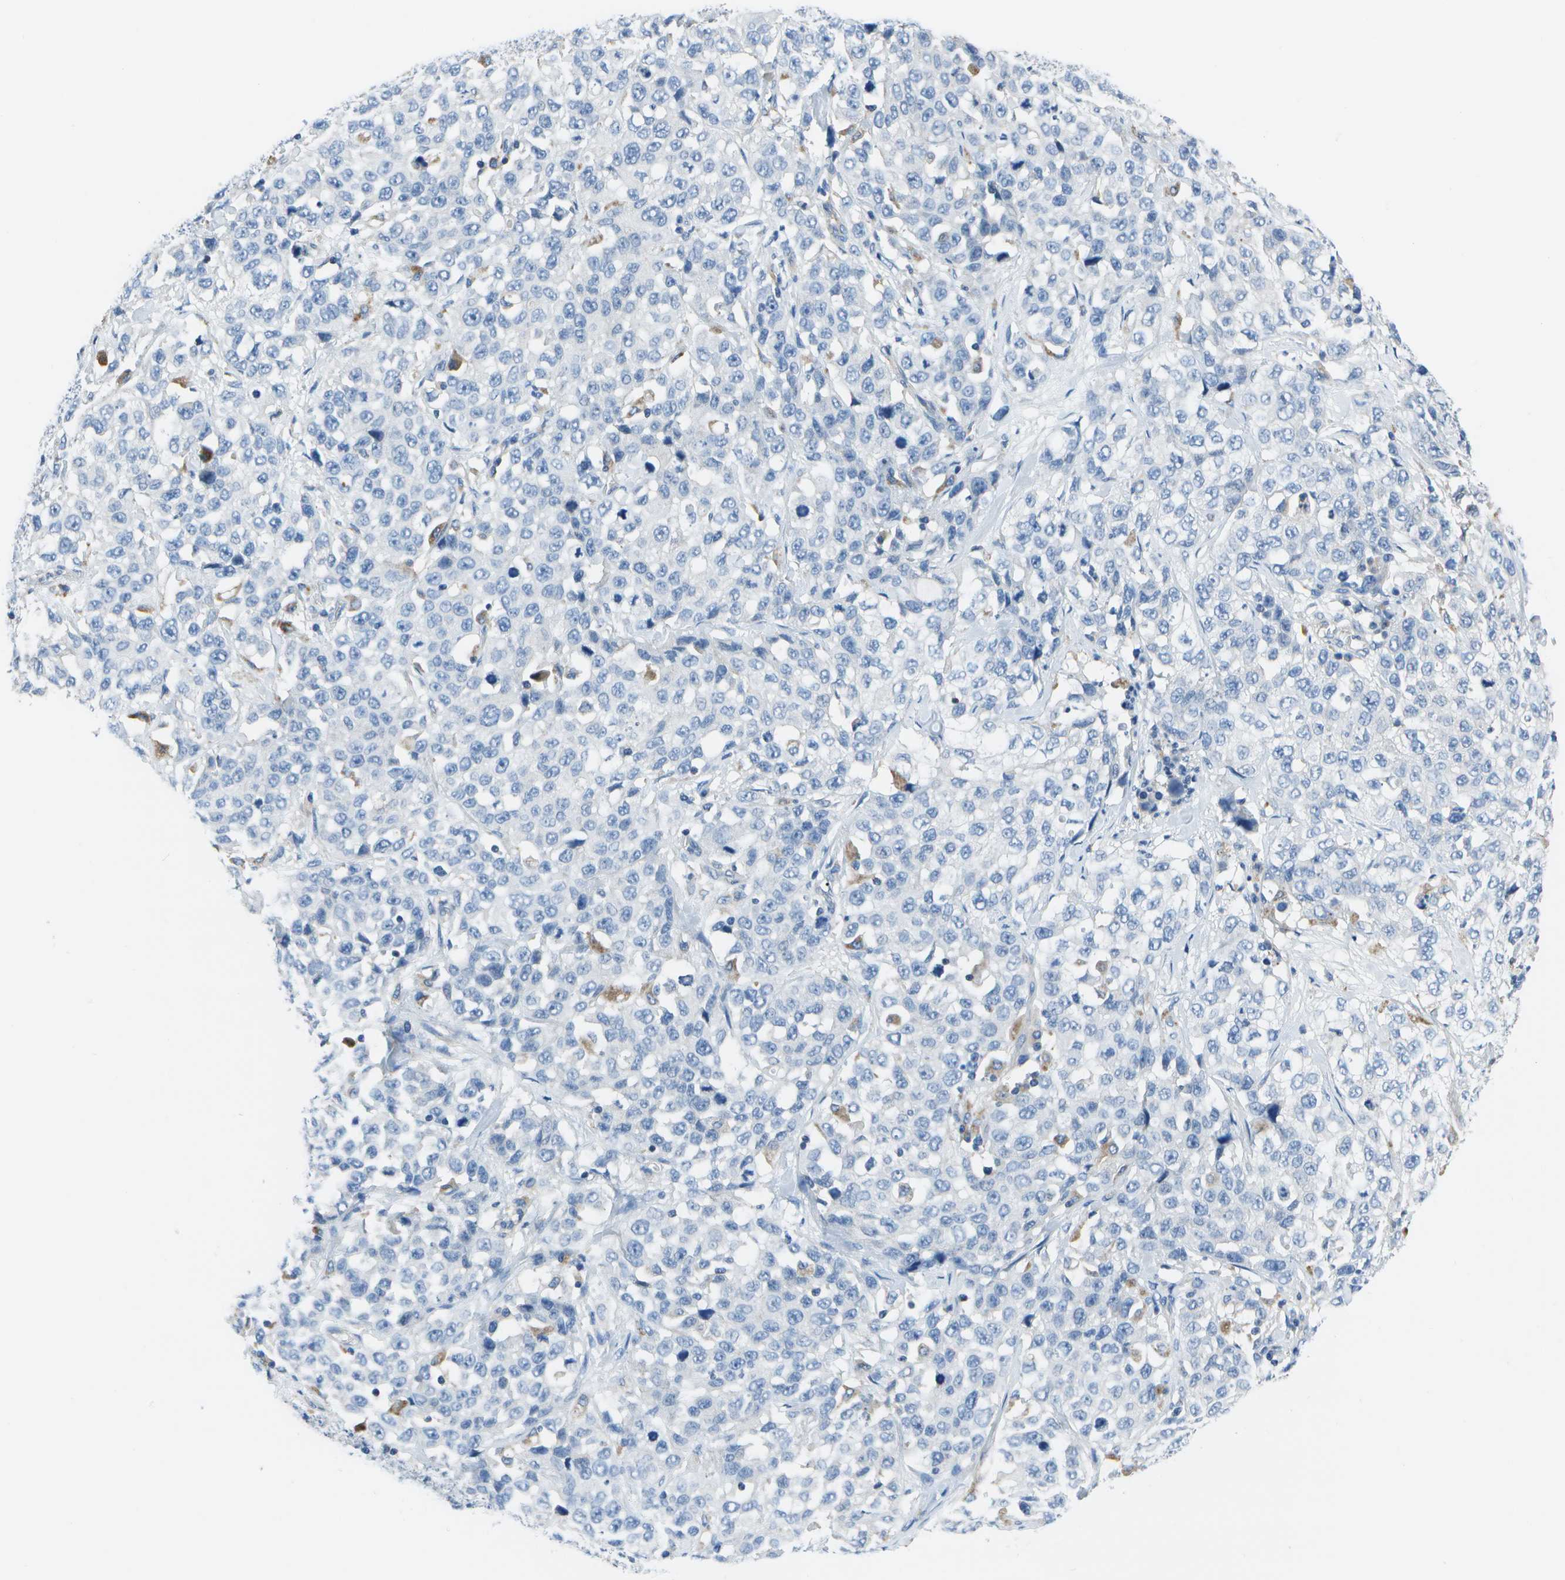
{"staining": {"intensity": "negative", "quantity": "none", "location": "none"}, "tissue": "stomach cancer", "cell_type": "Tumor cells", "image_type": "cancer", "snomed": [{"axis": "morphology", "description": "Normal tissue, NOS"}, {"axis": "morphology", "description": "Adenocarcinoma, NOS"}, {"axis": "topography", "description": "Stomach"}], "caption": "Image shows no protein staining in tumor cells of stomach cancer (adenocarcinoma) tissue.", "gene": "DCT", "patient": {"sex": "male", "age": 48}}